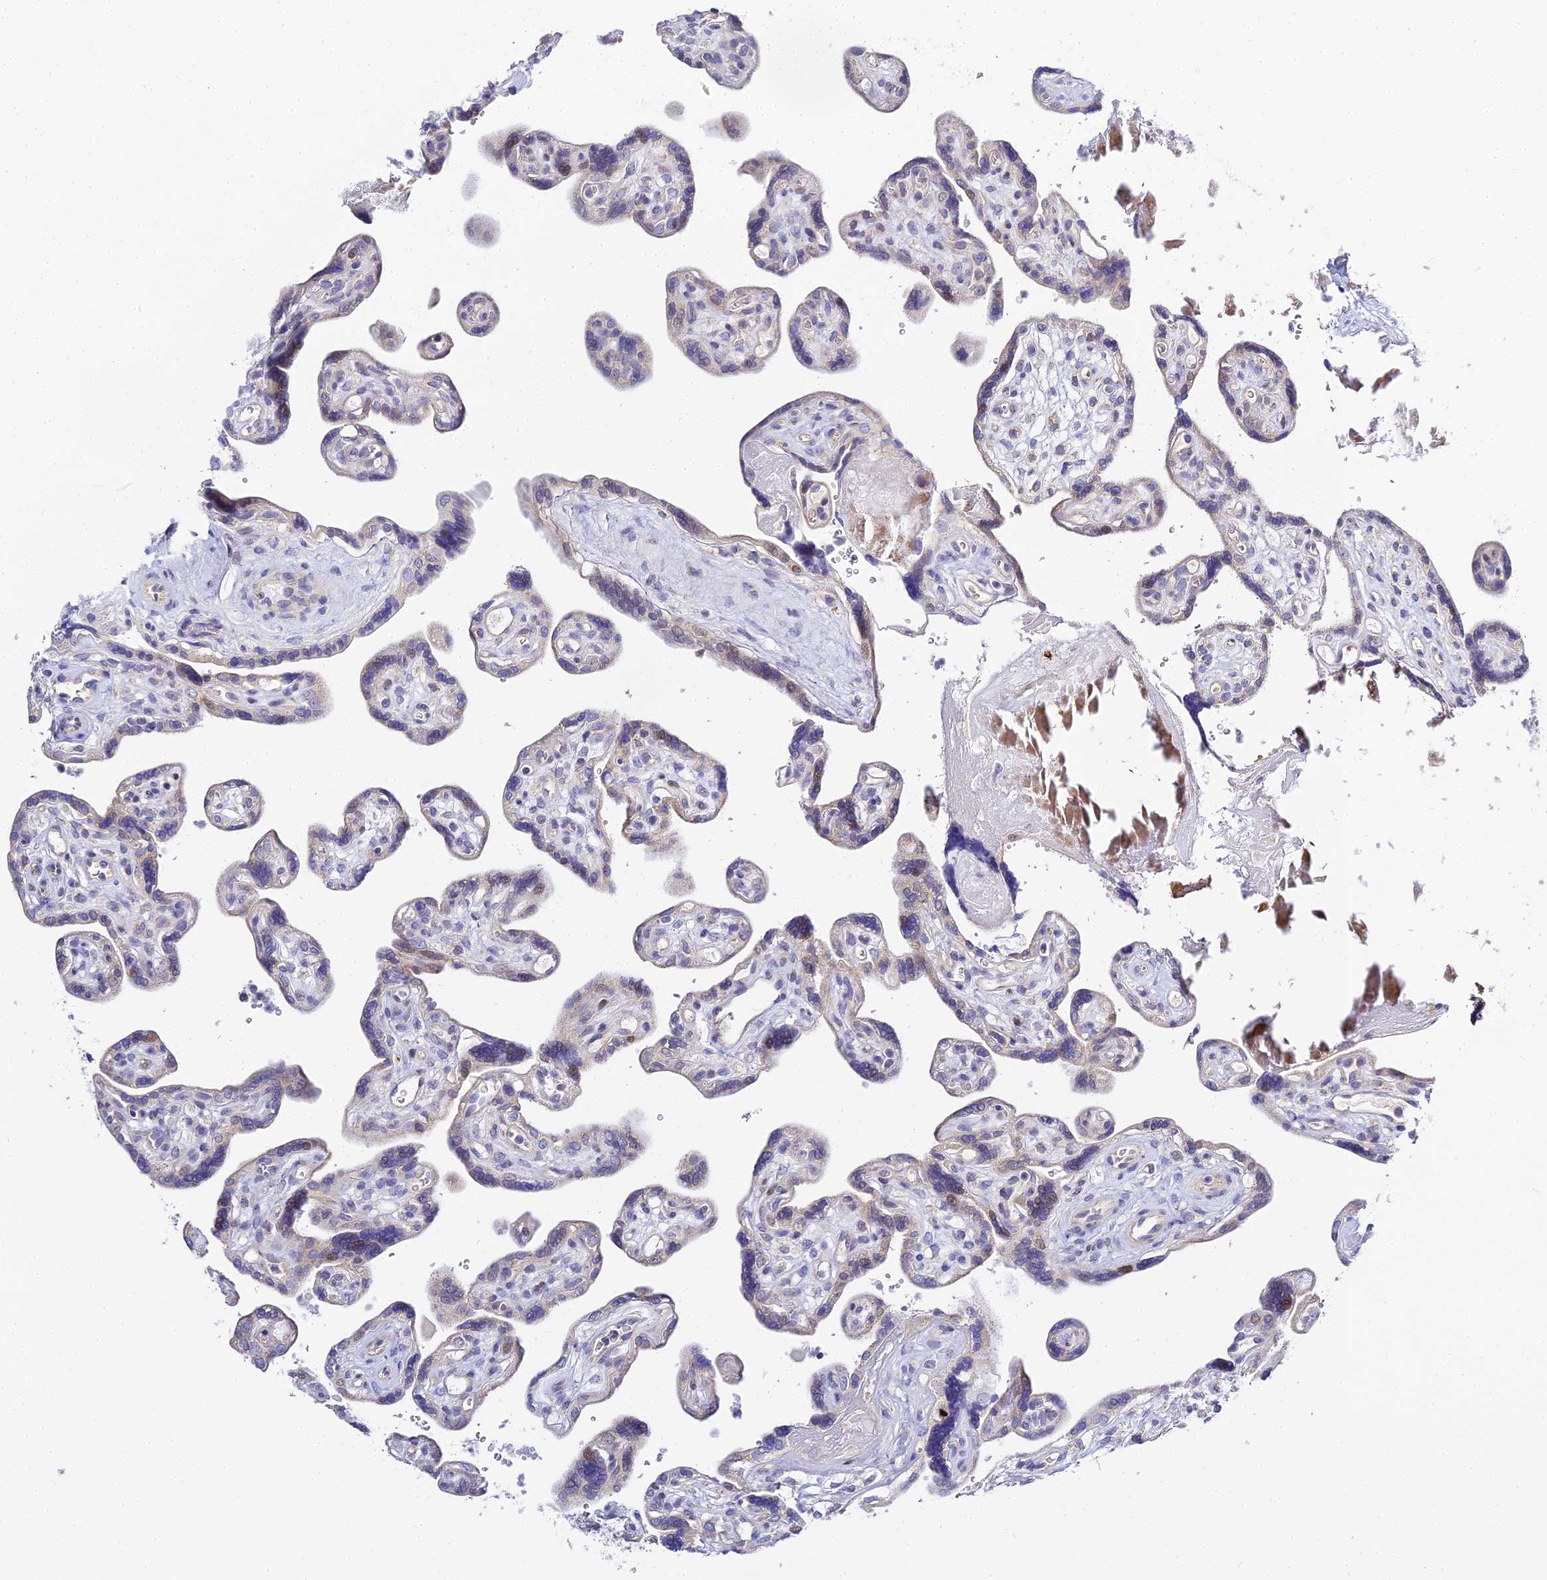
{"staining": {"intensity": "weak", "quantity": "<25%", "location": "cytoplasmic/membranous"}, "tissue": "placenta", "cell_type": "Trophoblastic cells", "image_type": "normal", "snomed": [{"axis": "morphology", "description": "Normal tissue, NOS"}, {"axis": "topography", "description": "Placenta"}], "caption": "DAB (3,3'-diaminobenzidine) immunohistochemical staining of unremarkable placenta demonstrates no significant positivity in trophoblastic cells.", "gene": "SERP1", "patient": {"sex": "female", "age": 39}}